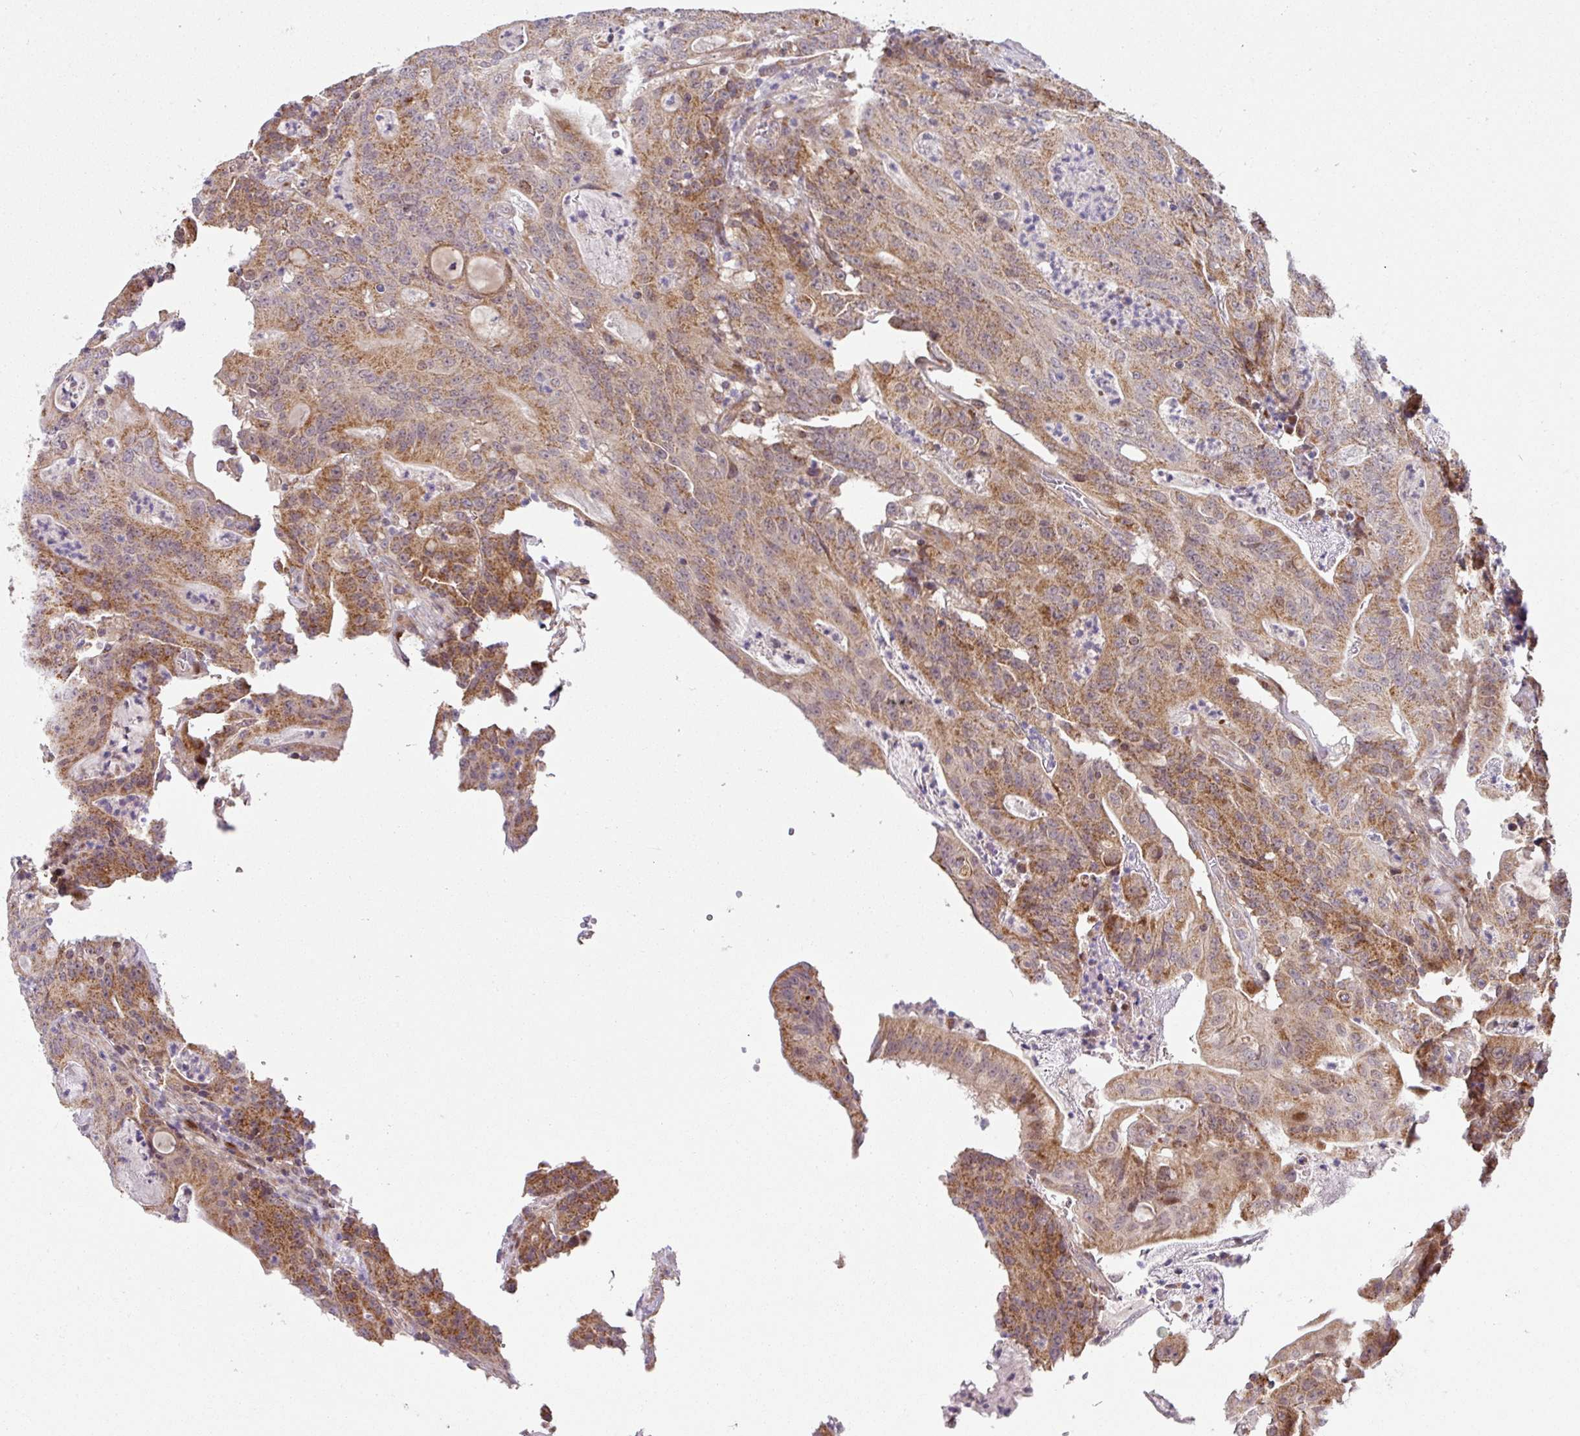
{"staining": {"intensity": "moderate", "quantity": ">75%", "location": "cytoplasmic/membranous"}, "tissue": "colorectal cancer", "cell_type": "Tumor cells", "image_type": "cancer", "snomed": [{"axis": "morphology", "description": "Adenocarcinoma, NOS"}, {"axis": "topography", "description": "Colon"}], "caption": "Protein analysis of adenocarcinoma (colorectal) tissue displays moderate cytoplasmic/membranous positivity in approximately >75% of tumor cells. Immunohistochemistry stains the protein in brown and the nuclei are stained blue.", "gene": "SARS2", "patient": {"sex": "male", "age": 83}}